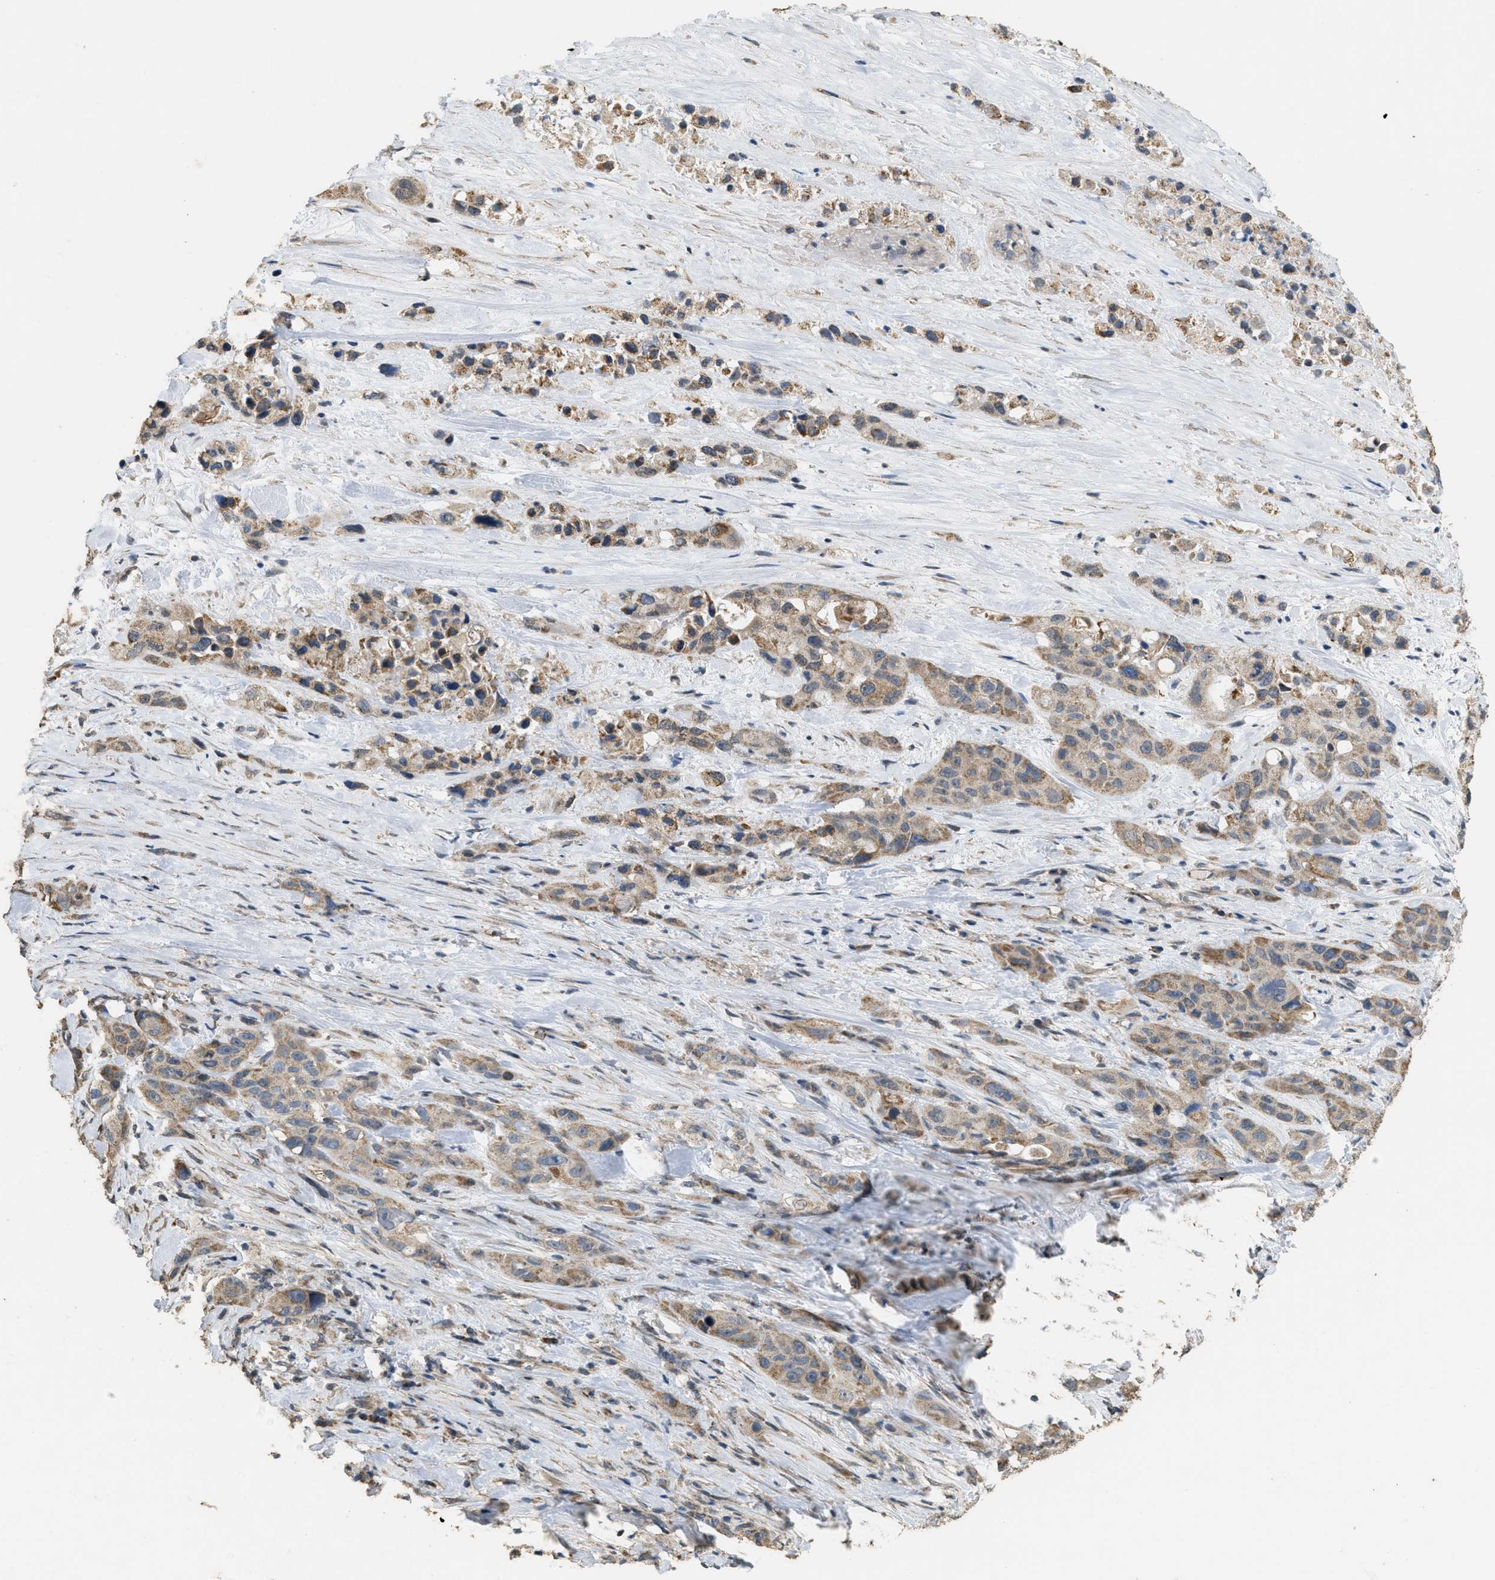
{"staining": {"intensity": "moderate", "quantity": ">75%", "location": "cytoplasmic/membranous"}, "tissue": "pancreatic cancer", "cell_type": "Tumor cells", "image_type": "cancer", "snomed": [{"axis": "morphology", "description": "Adenocarcinoma, NOS"}, {"axis": "topography", "description": "Pancreas"}], "caption": "Immunohistochemical staining of human pancreatic cancer (adenocarcinoma) reveals medium levels of moderate cytoplasmic/membranous protein staining in about >75% of tumor cells. The staining was performed using DAB (3,3'-diaminobenzidine), with brown indicating positive protein expression. Nuclei are stained blue with hematoxylin.", "gene": "KCNA4", "patient": {"sex": "male", "age": 53}}